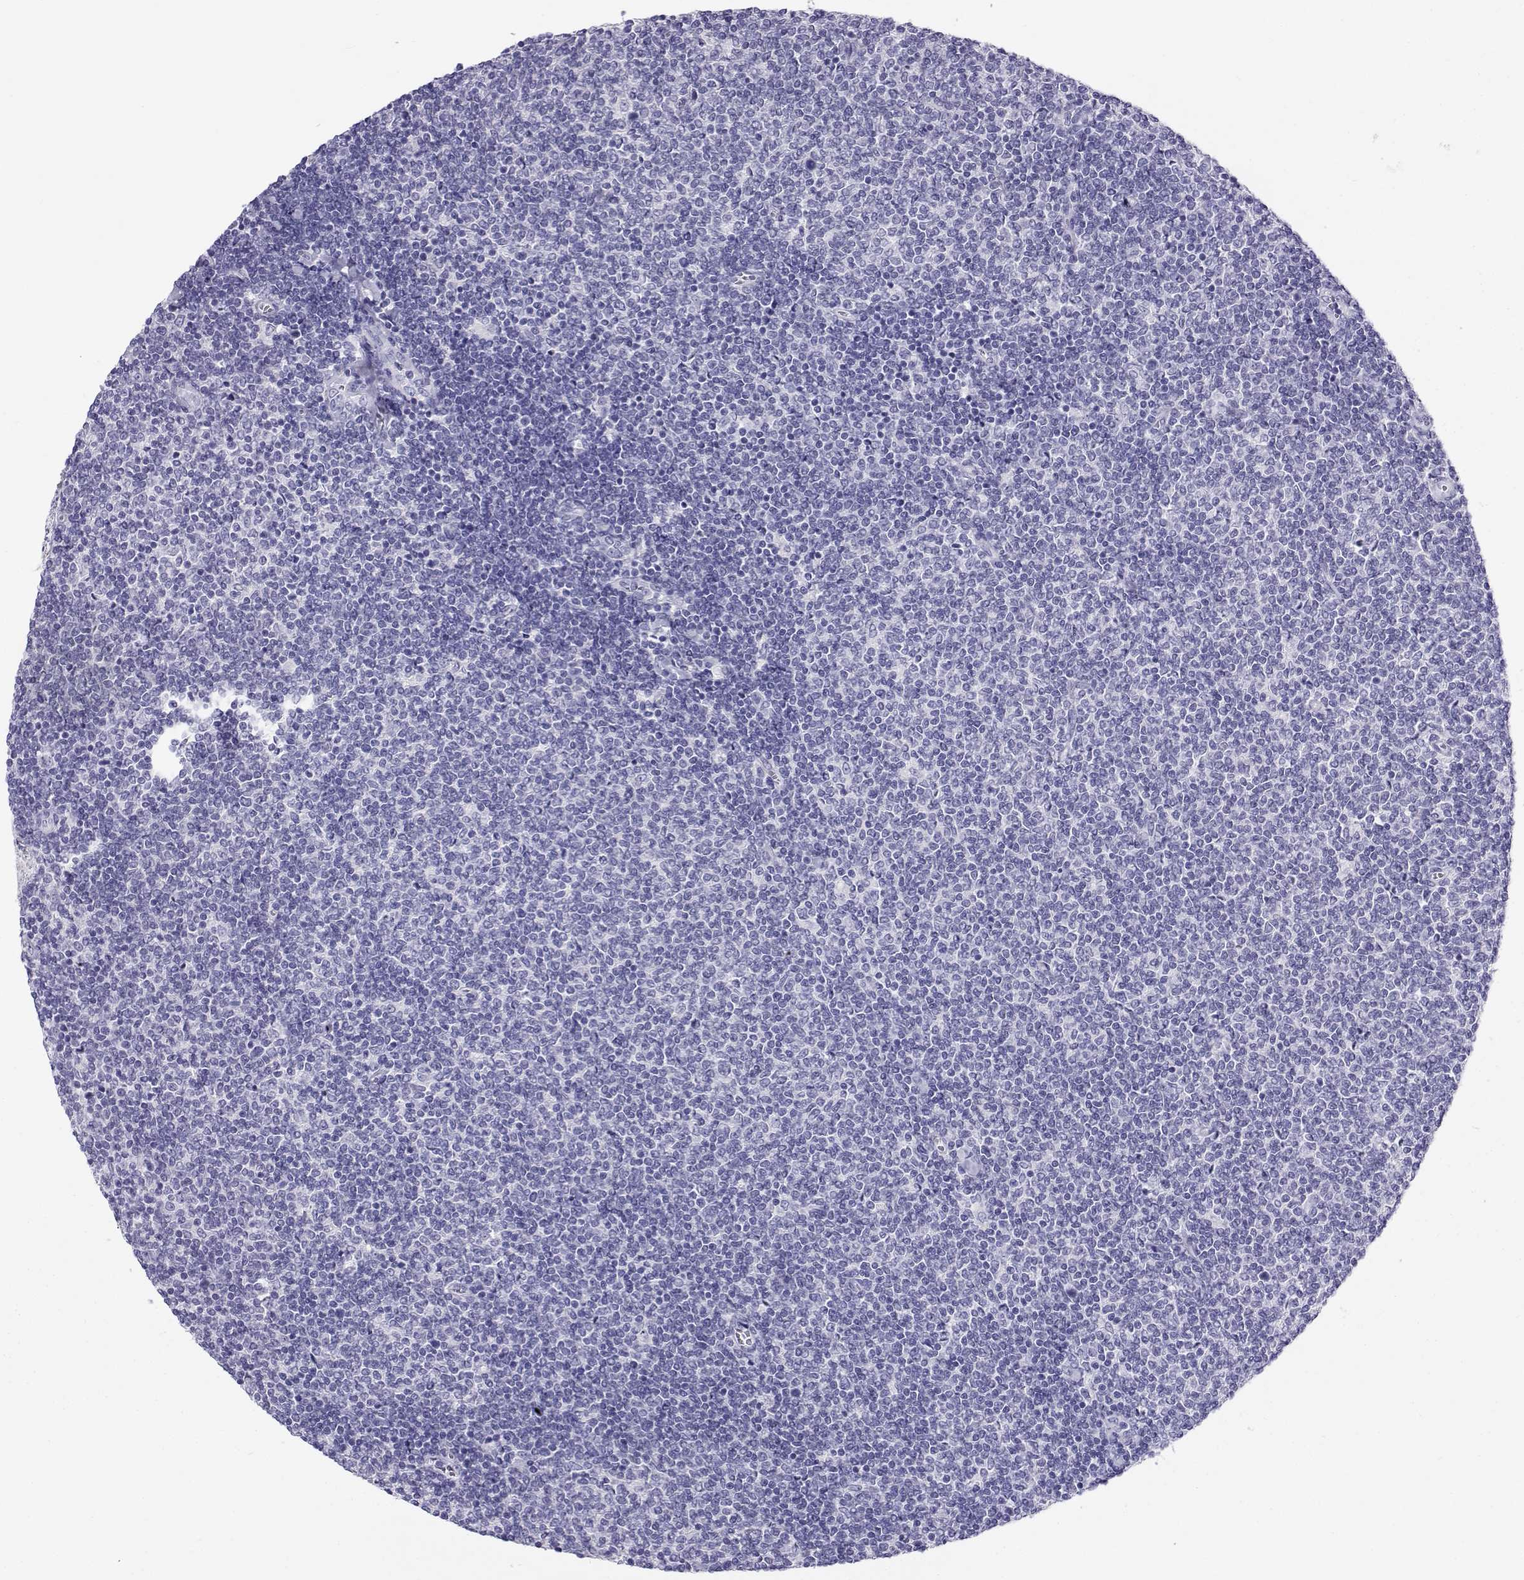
{"staining": {"intensity": "negative", "quantity": "none", "location": "none"}, "tissue": "lymphoma", "cell_type": "Tumor cells", "image_type": "cancer", "snomed": [{"axis": "morphology", "description": "Malignant lymphoma, non-Hodgkin's type, Low grade"}, {"axis": "topography", "description": "Lymph node"}], "caption": "Tumor cells show no significant protein positivity in lymphoma.", "gene": "RHOXF2", "patient": {"sex": "male", "age": 52}}